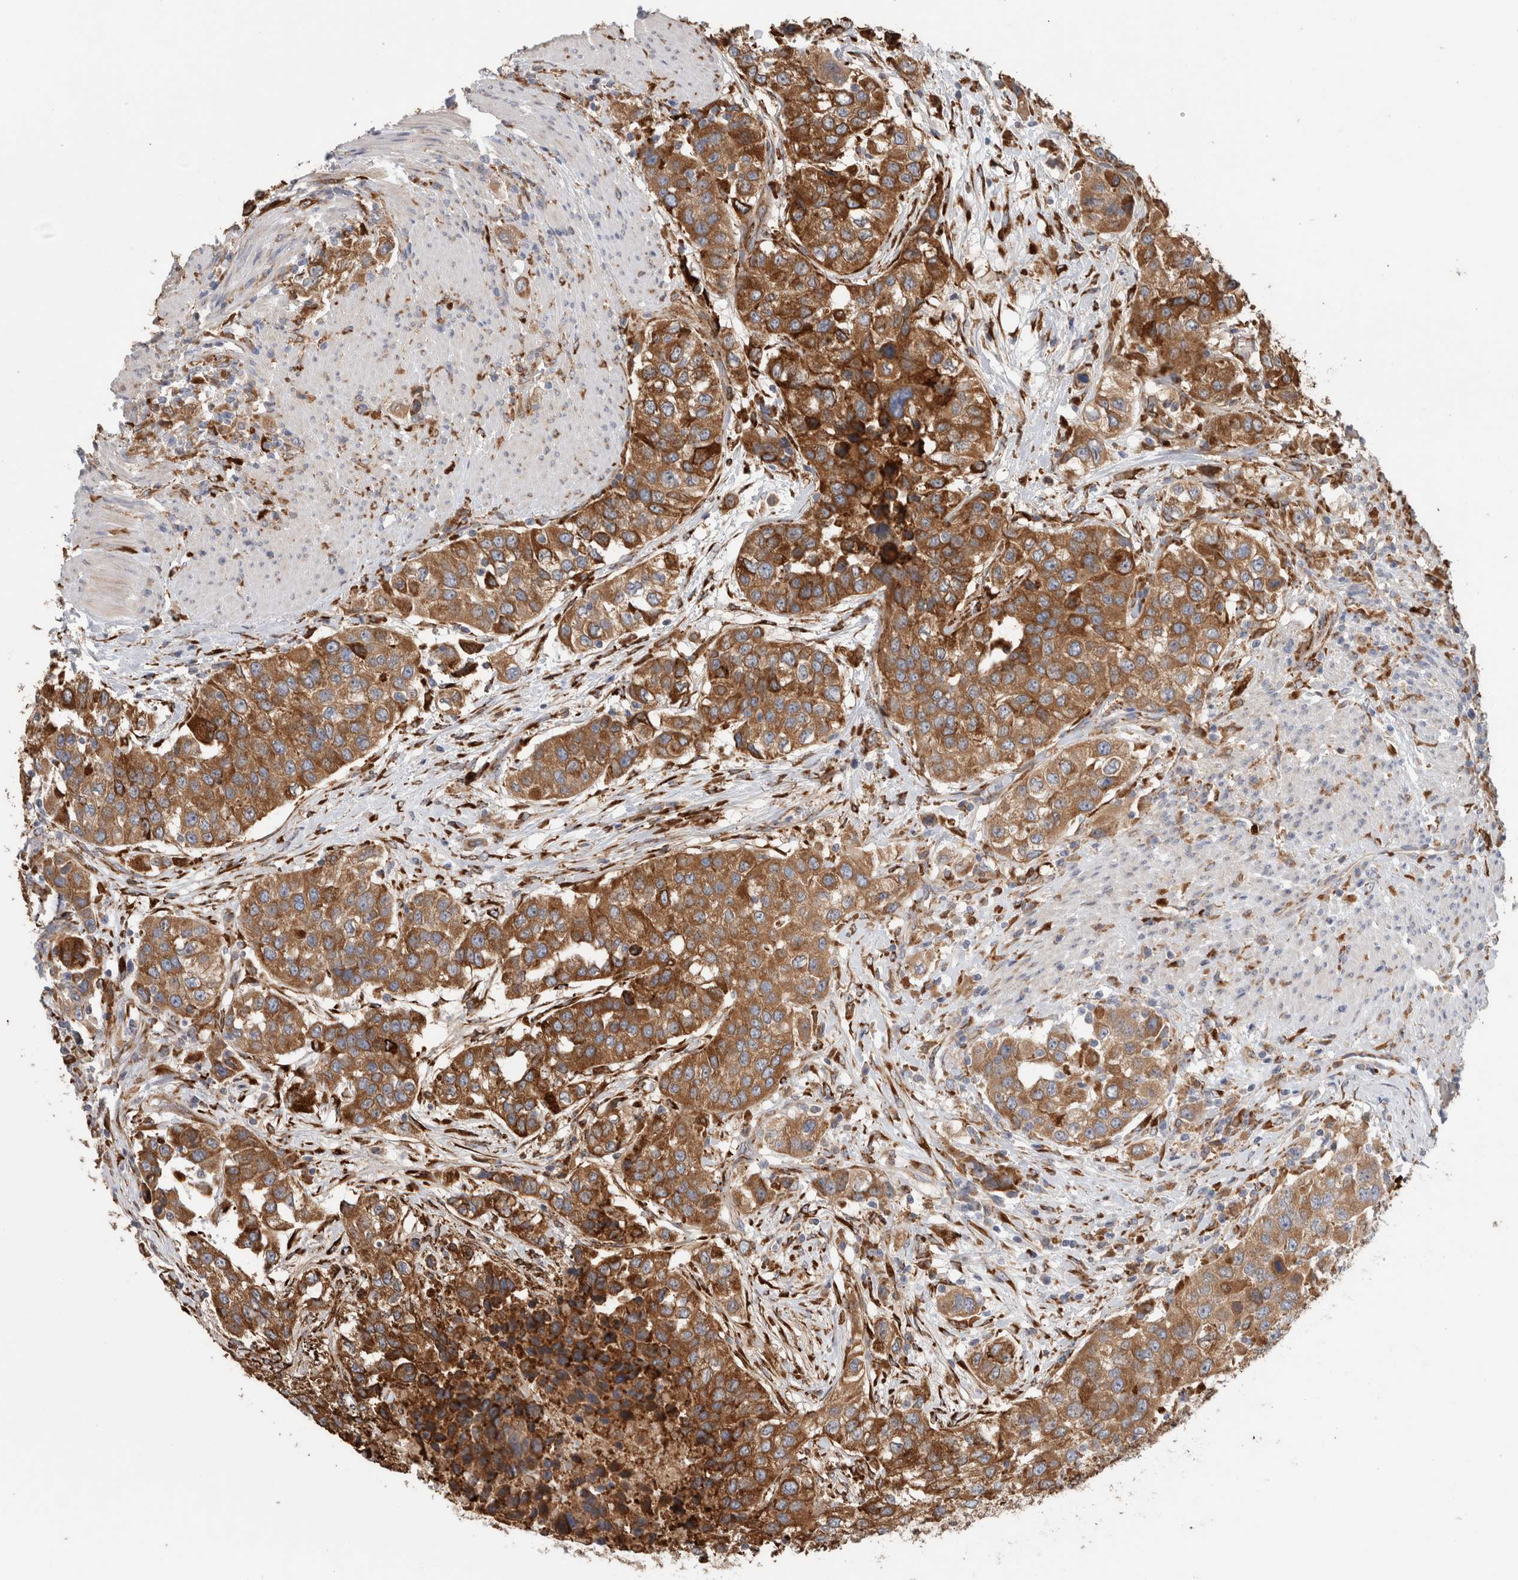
{"staining": {"intensity": "strong", "quantity": ">75%", "location": "cytoplasmic/membranous"}, "tissue": "urothelial cancer", "cell_type": "Tumor cells", "image_type": "cancer", "snomed": [{"axis": "morphology", "description": "Urothelial carcinoma, High grade"}, {"axis": "topography", "description": "Urinary bladder"}], "caption": "Immunohistochemistry (DAB (3,3'-diaminobenzidine)) staining of high-grade urothelial carcinoma reveals strong cytoplasmic/membranous protein staining in approximately >75% of tumor cells. The staining was performed using DAB (3,3'-diaminobenzidine), with brown indicating positive protein expression. Nuclei are stained blue with hematoxylin.", "gene": "P4HA1", "patient": {"sex": "female", "age": 80}}